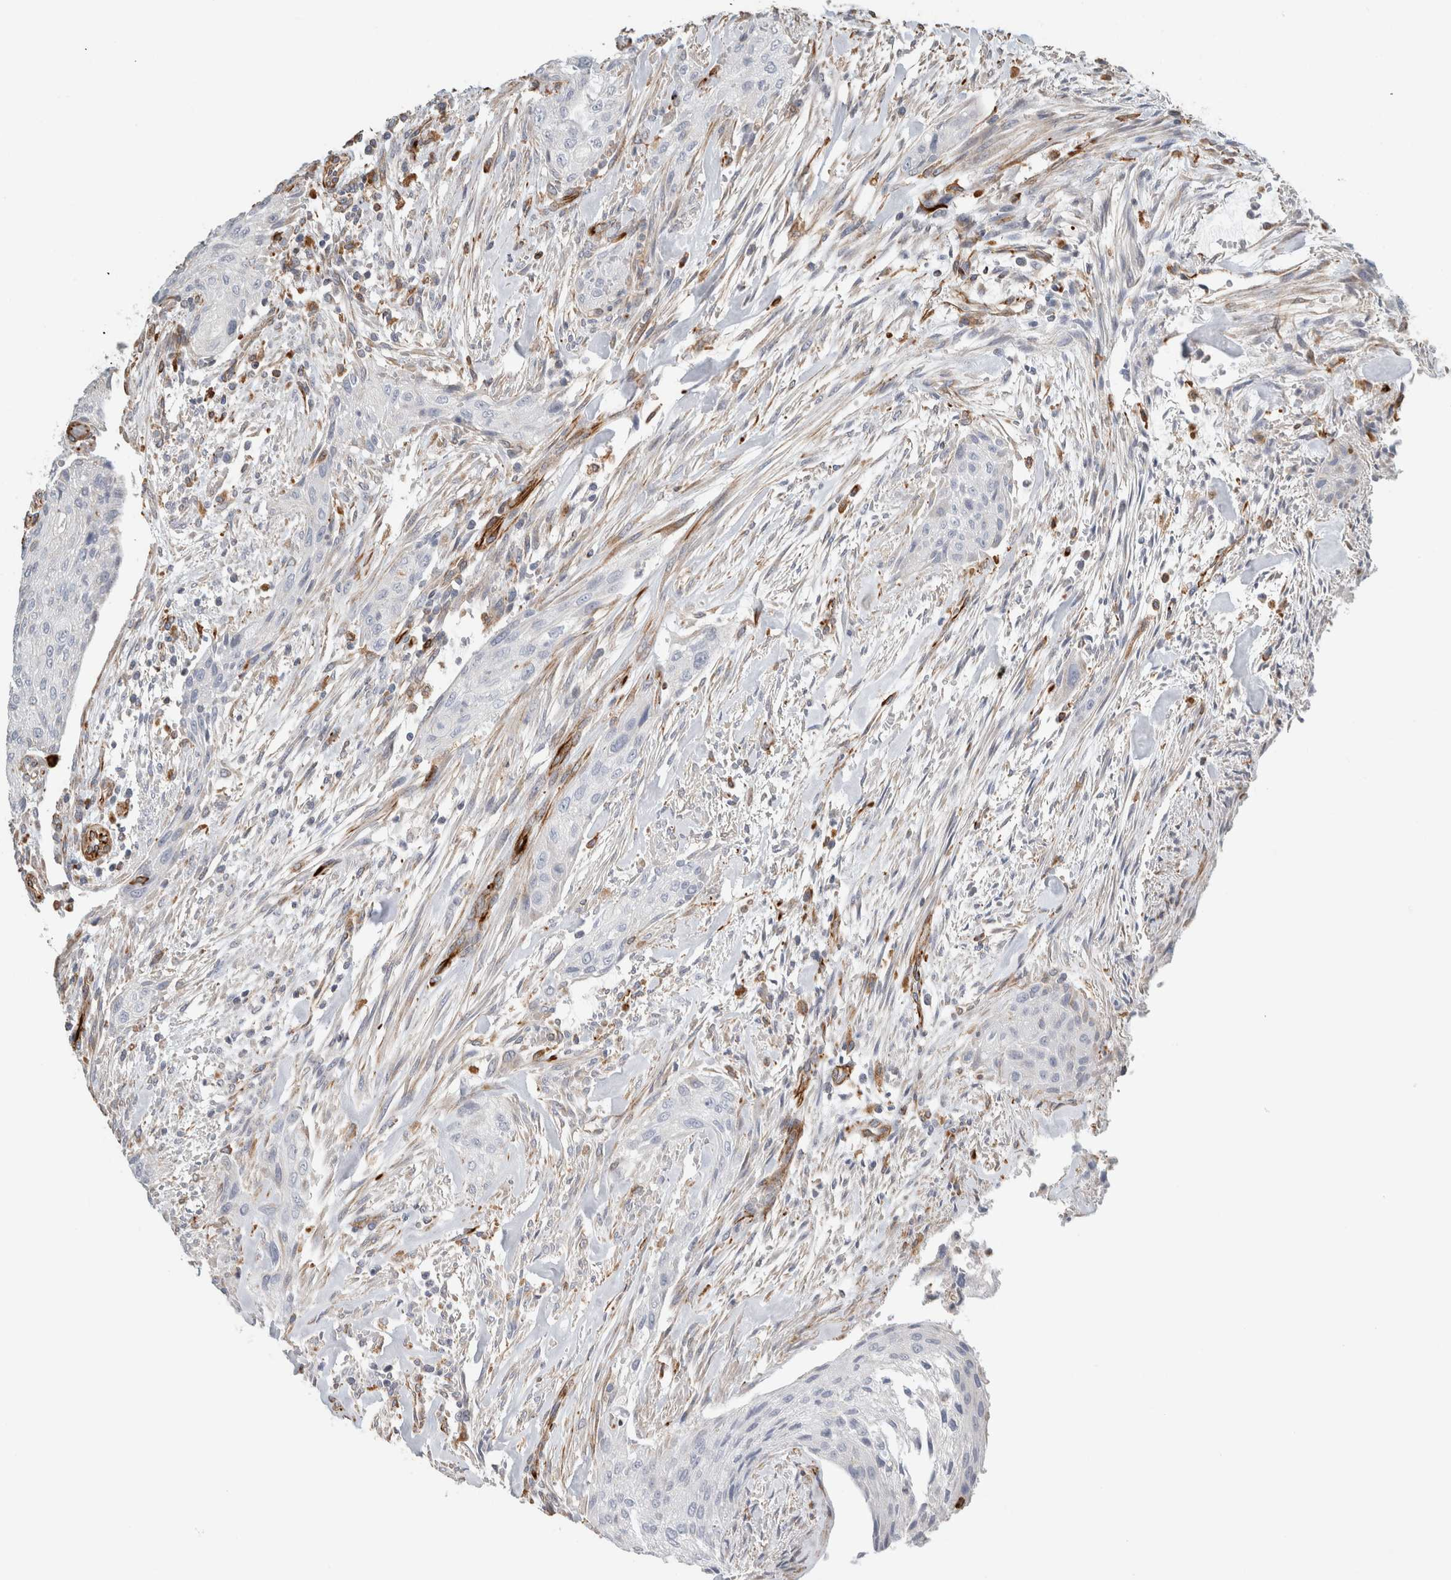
{"staining": {"intensity": "negative", "quantity": "none", "location": "none"}, "tissue": "urothelial cancer", "cell_type": "Tumor cells", "image_type": "cancer", "snomed": [{"axis": "morphology", "description": "Urothelial carcinoma, Low grade"}, {"axis": "morphology", "description": "Urothelial carcinoma, High grade"}, {"axis": "topography", "description": "Urinary bladder"}], "caption": "An IHC image of low-grade urothelial carcinoma is shown. There is no staining in tumor cells of low-grade urothelial carcinoma.", "gene": "LY86", "patient": {"sex": "male", "age": 35}}